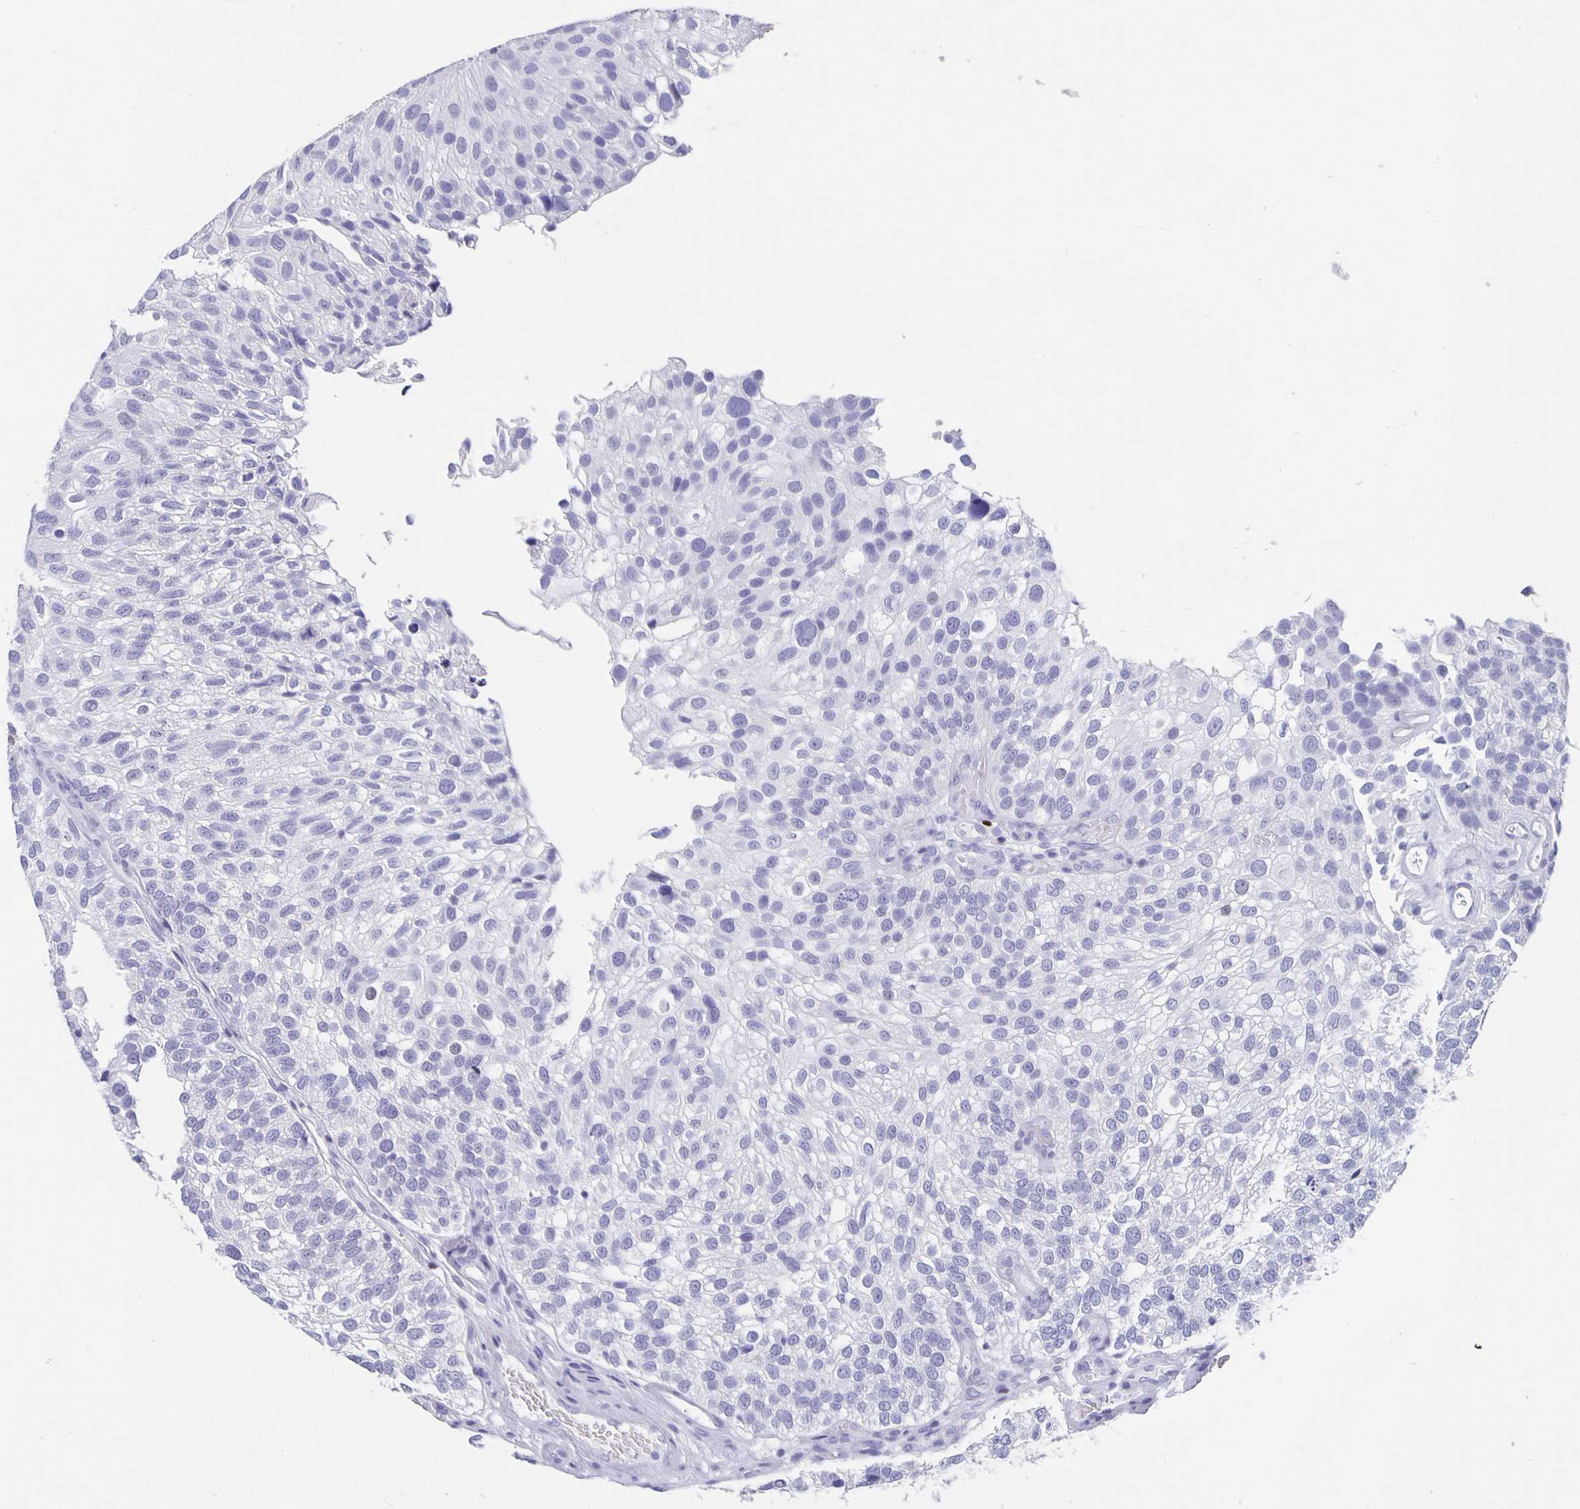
{"staining": {"intensity": "negative", "quantity": "none", "location": "none"}, "tissue": "urothelial cancer", "cell_type": "Tumor cells", "image_type": "cancer", "snomed": [{"axis": "morphology", "description": "Urothelial carcinoma, NOS"}, {"axis": "topography", "description": "Urinary bladder"}], "caption": "Immunohistochemistry of transitional cell carcinoma demonstrates no expression in tumor cells.", "gene": "SATB2", "patient": {"sex": "male", "age": 87}}